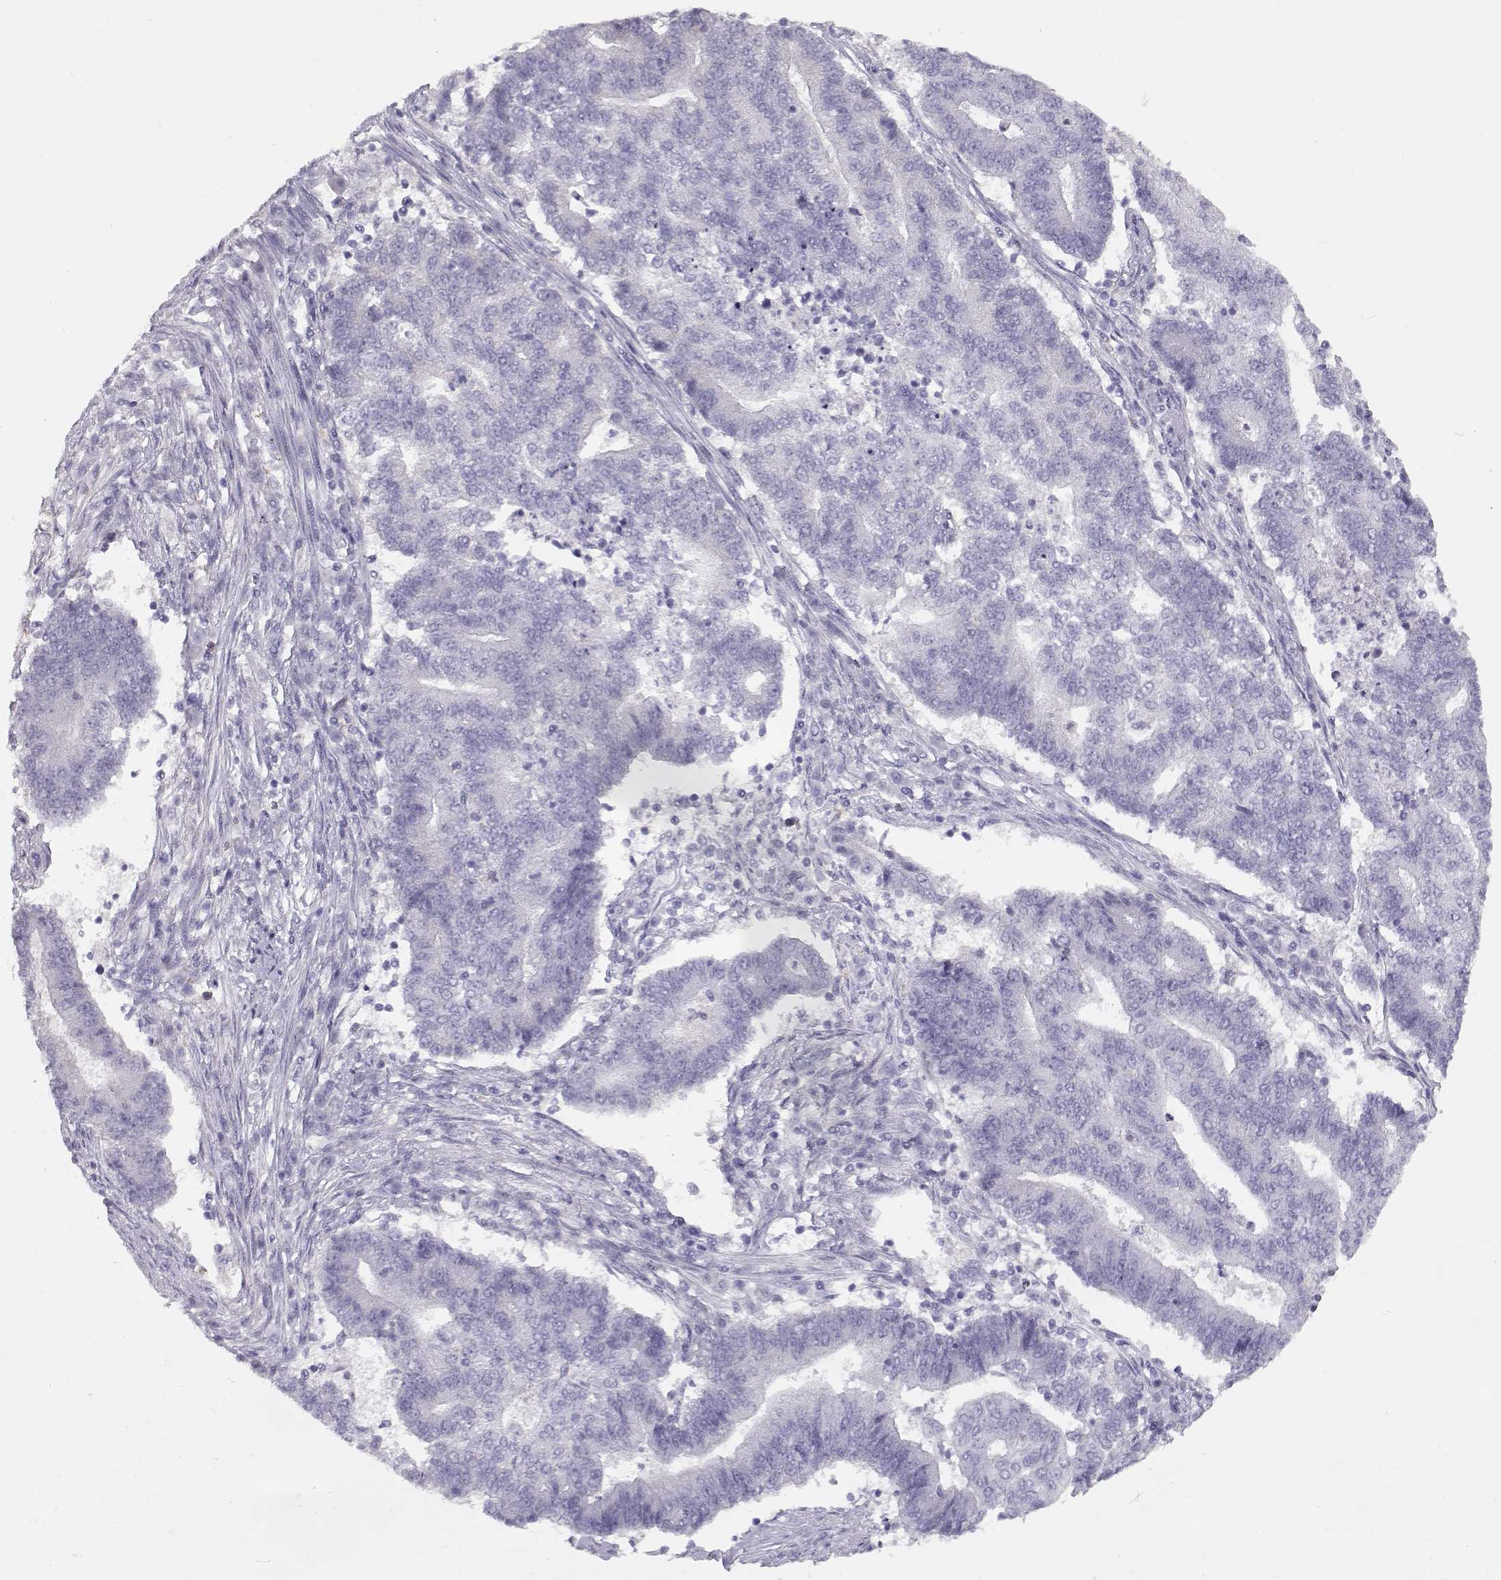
{"staining": {"intensity": "negative", "quantity": "none", "location": "none"}, "tissue": "endometrial cancer", "cell_type": "Tumor cells", "image_type": "cancer", "snomed": [{"axis": "morphology", "description": "Adenocarcinoma, NOS"}, {"axis": "topography", "description": "Uterus"}, {"axis": "topography", "description": "Endometrium"}], "caption": "A high-resolution photomicrograph shows immunohistochemistry staining of endometrial cancer (adenocarcinoma), which demonstrates no significant expression in tumor cells.", "gene": "NUTM1", "patient": {"sex": "female", "age": 54}}